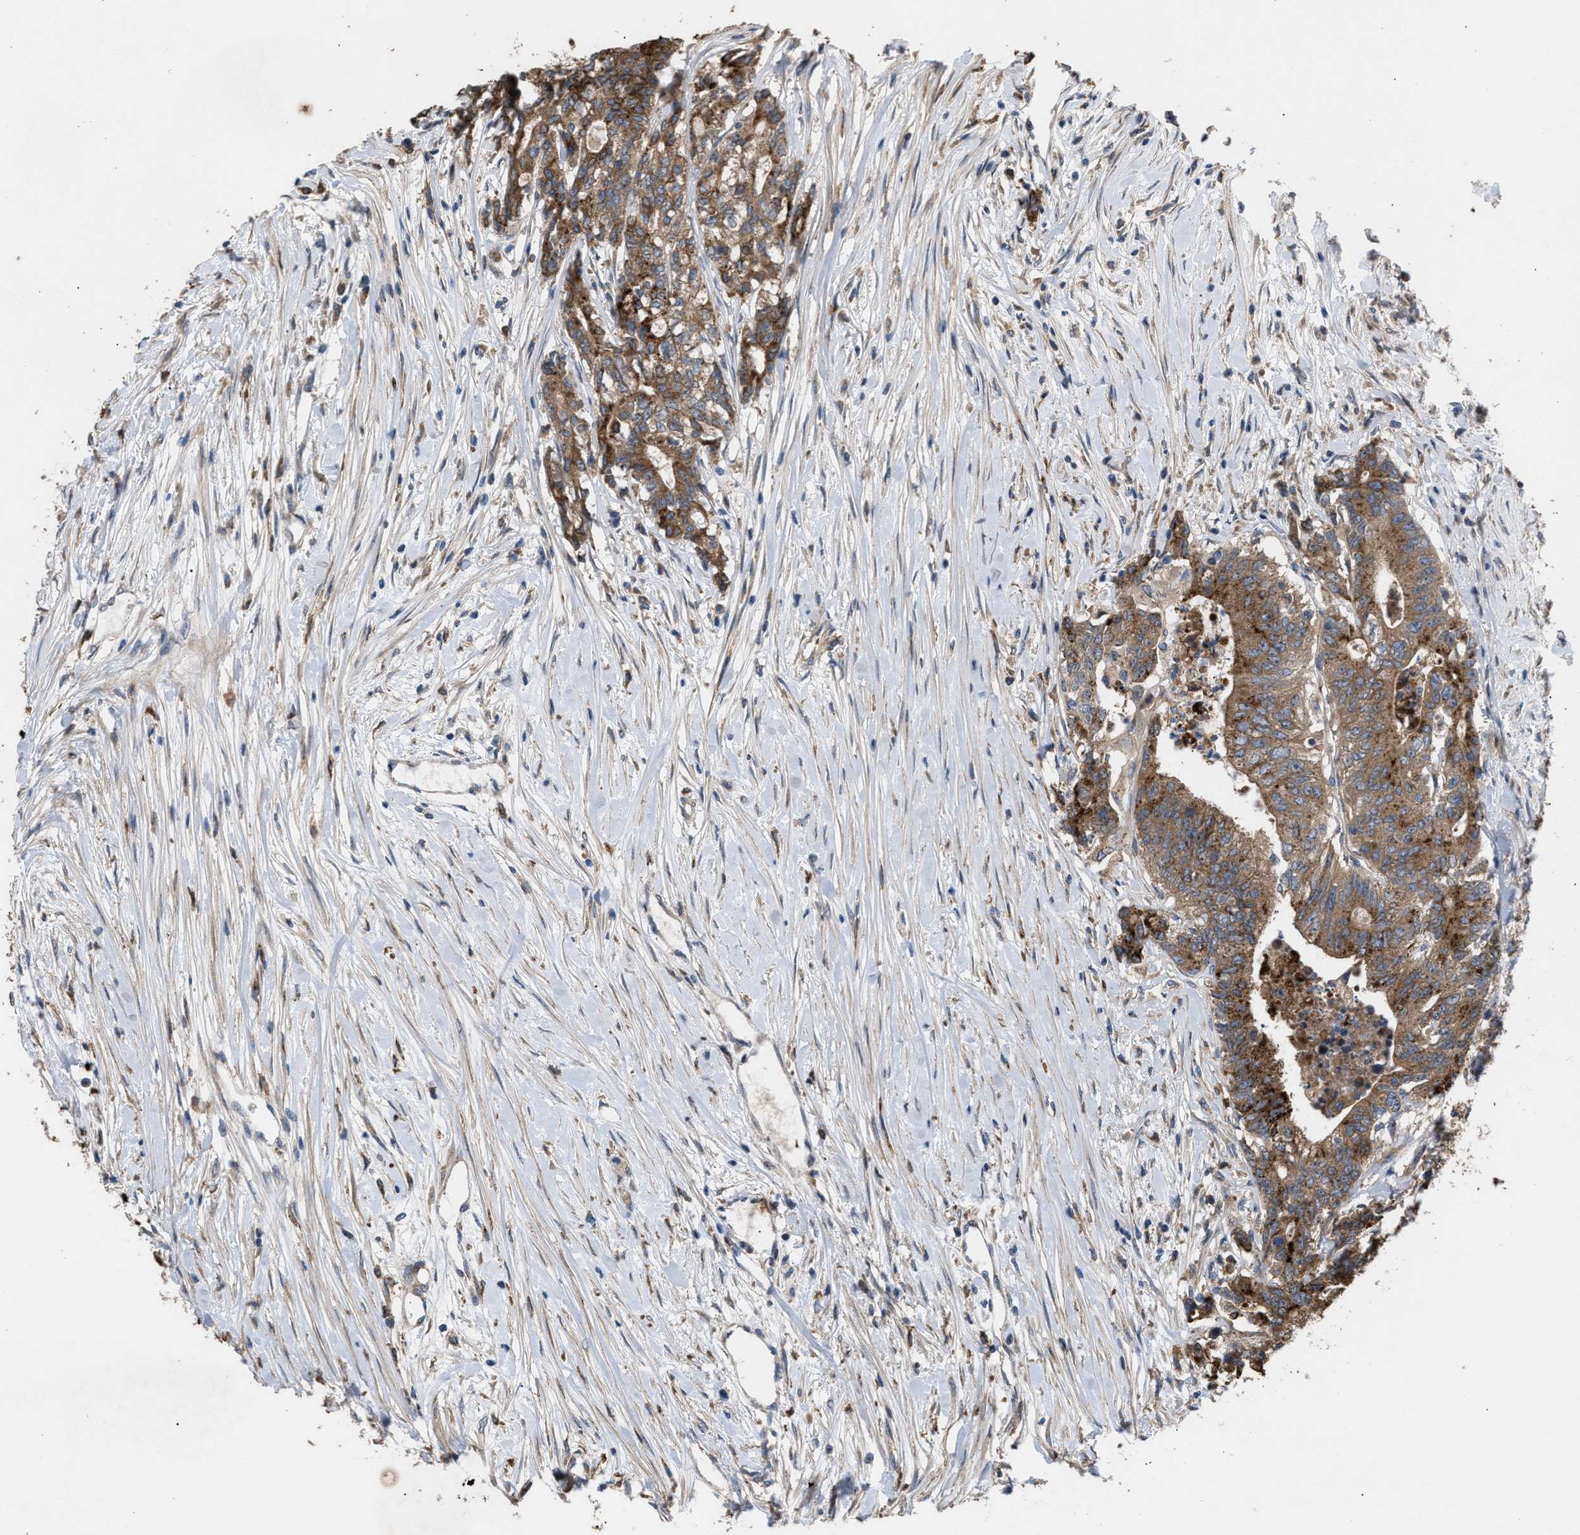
{"staining": {"intensity": "moderate", "quantity": ">75%", "location": "cytoplasmic/membranous"}, "tissue": "colorectal cancer", "cell_type": "Tumor cells", "image_type": "cancer", "snomed": [{"axis": "morphology", "description": "Adenocarcinoma, NOS"}, {"axis": "topography", "description": "Colon"}], "caption": "IHC (DAB (3,3'-diaminobenzidine)) staining of human colorectal cancer (adenocarcinoma) displays moderate cytoplasmic/membranous protein positivity in about >75% of tumor cells.", "gene": "GCC1", "patient": {"sex": "female", "age": 77}}